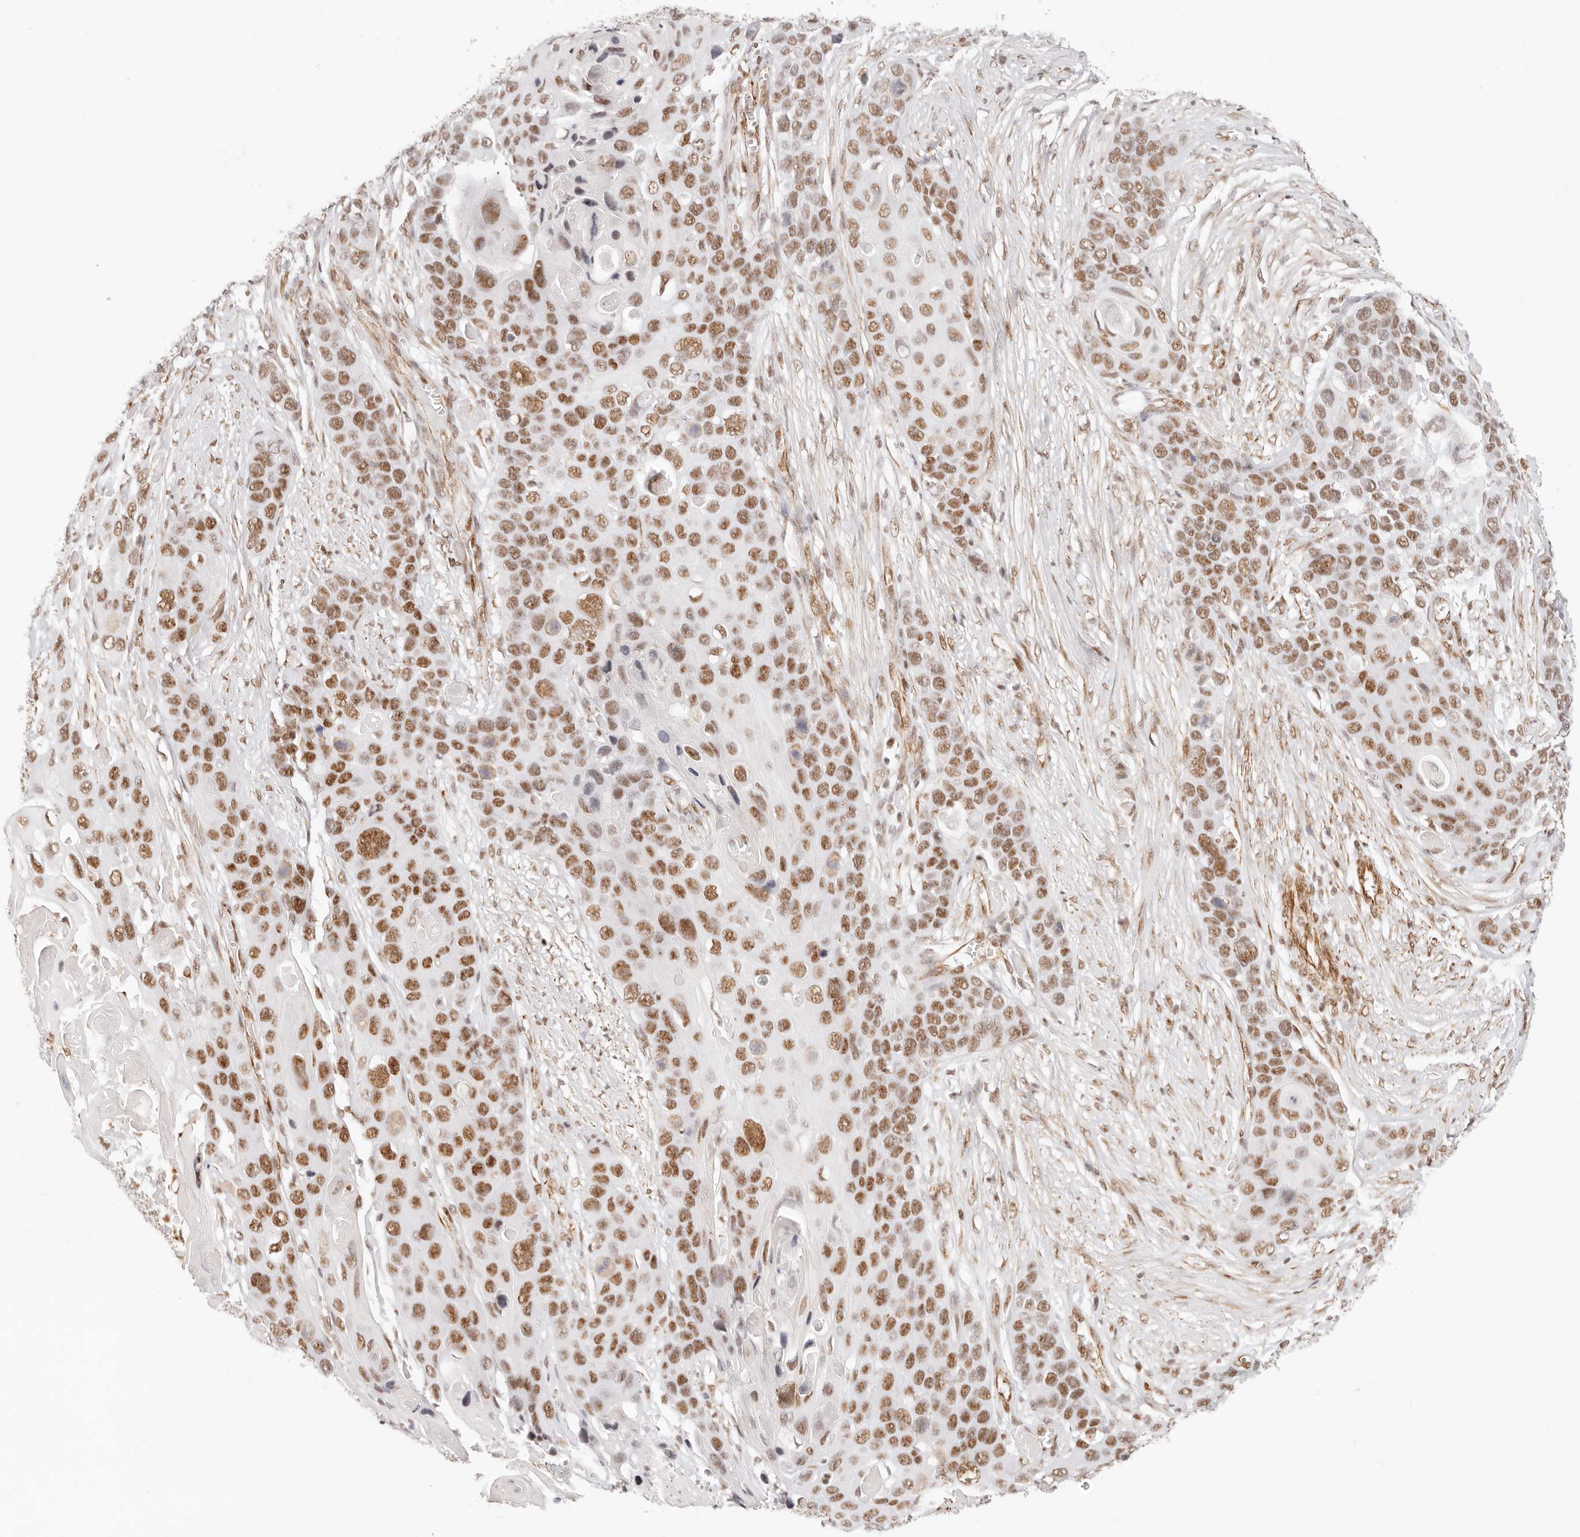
{"staining": {"intensity": "moderate", "quantity": ">75%", "location": "nuclear"}, "tissue": "skin cancer", "cell_type": "Tumor cells", "image_type": "cancer", "snomed": [{"axis": "morphology", "description": "Squamous cell carcinoma, NOS"}, {"axis": "topography", "description": "Skin"}], "caption": "Skin cancer stained with immunohistochemistry (IHC) reveals moderate nuclear expression in about >75% of tumor cells.", "gene": "ZC3H11A", "patient": {"sex": "male", "age": 55}}